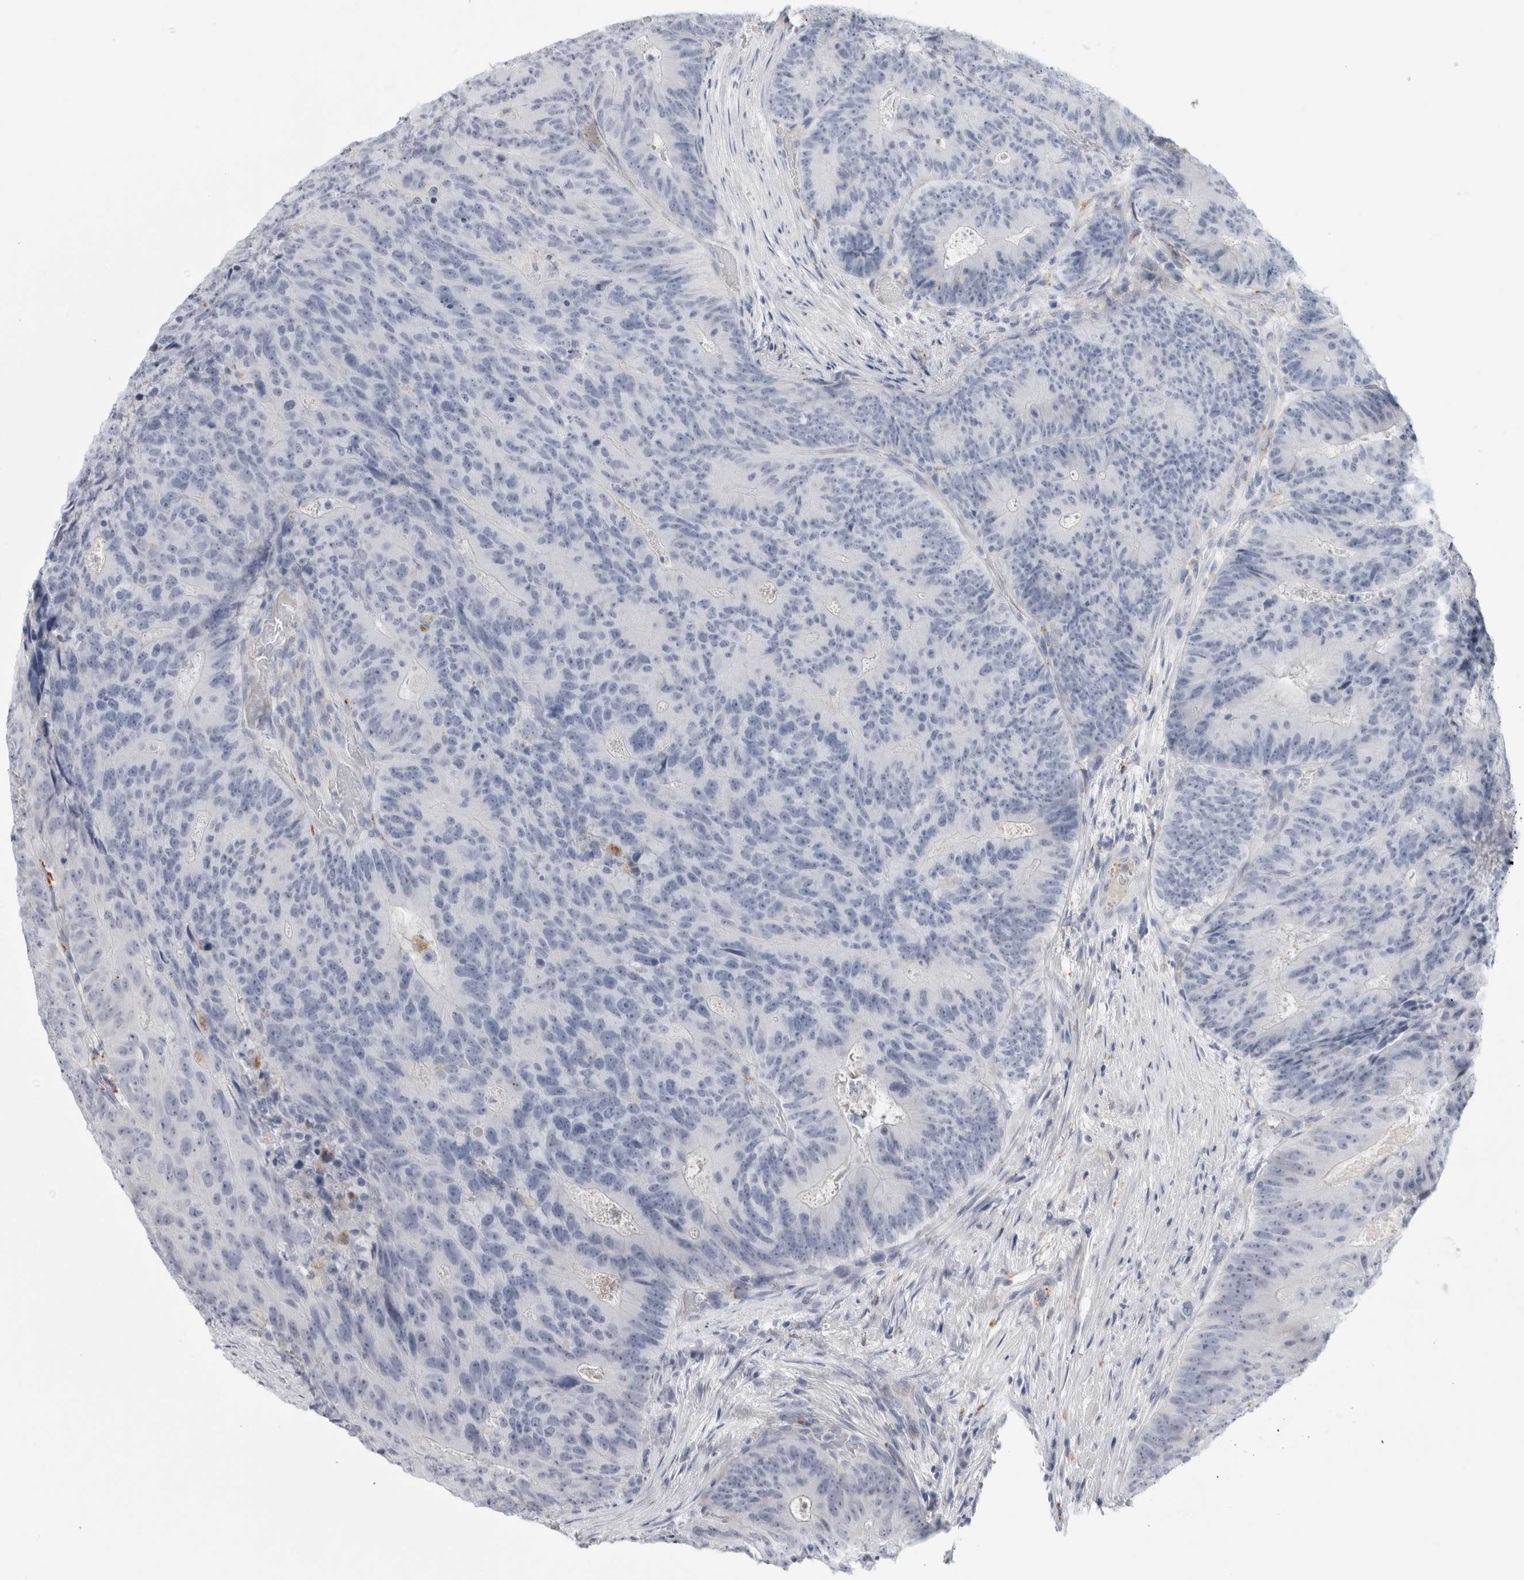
{"staining": {"intensity": "negative", "quantity": "none", "location": "none"}, "tissue": "colorectal cancer", "cell_type": "Tumor cells", "image_type": "cancer", "snomed": [{"axis": "morphology", "description": "Adenocarcinoma, NOS"}, {"axis": "topography", "description": "Colon"}], "caption": "The histopathology image reveals no significant positivity in tumor cells of colorectal adenocarcinoma.", "gene": "ANKMY1", "patient": {"sex": "male", "age": 87}}